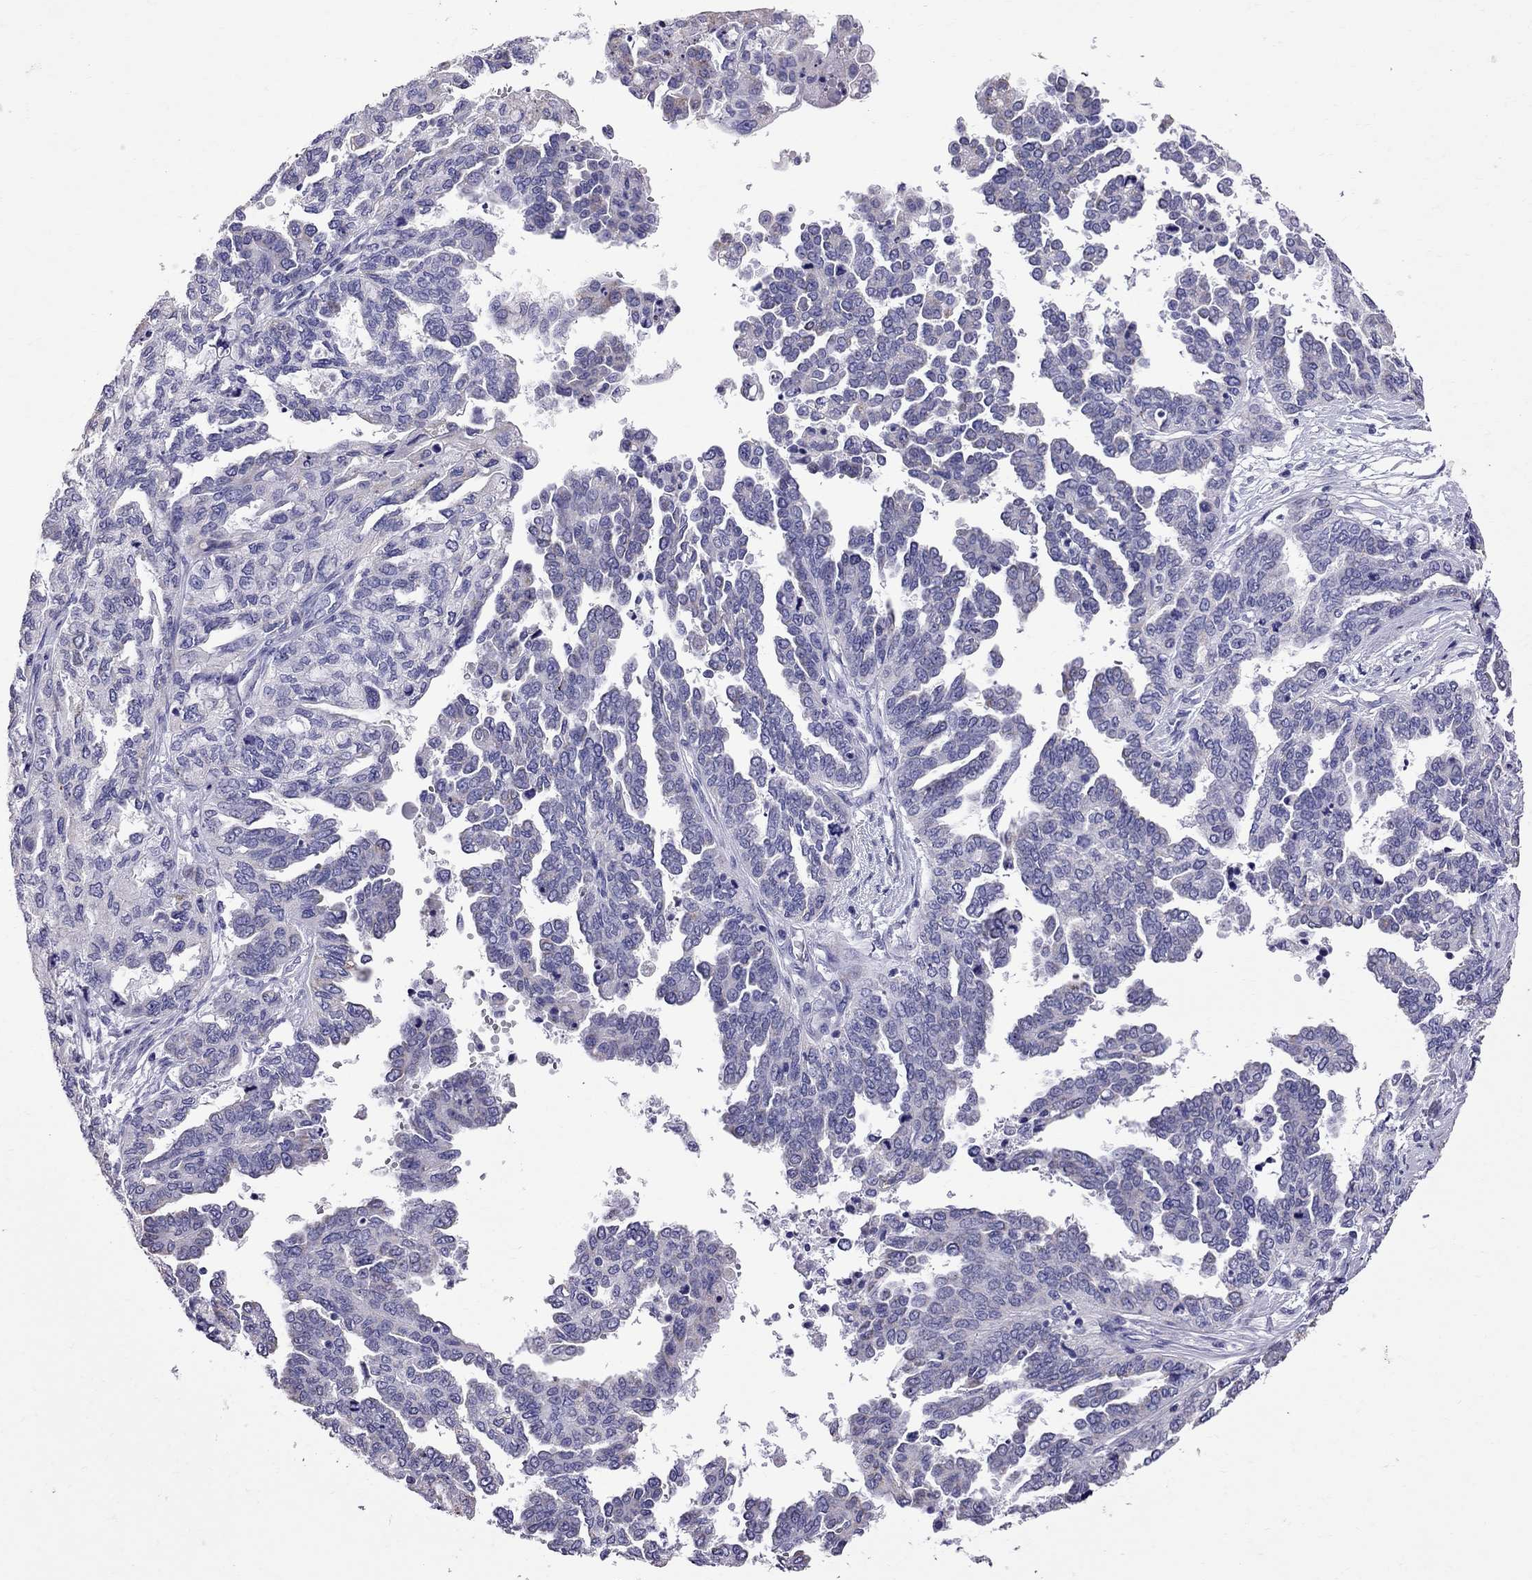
{"staining": {"intensity": "negative", "quantity": "none", "location": "none"}, "tissue": "ovarian cancer", "cell_type": "Tumor cells", "image_type": "cancer", "snomed": [{"axis": "morphology", "description": "Cystadenocarcinoma, serous, NOS"}, {"axis": "topography", "description": "Ovary"}], "caption": "A micrograph of ovarian cancer (serous cystadenocarcinoma) stained for a protein demonstrates no brown staining in tumor cells.", "gene": "TTLL13", "patient": {"sex": "female", "age": 53}}